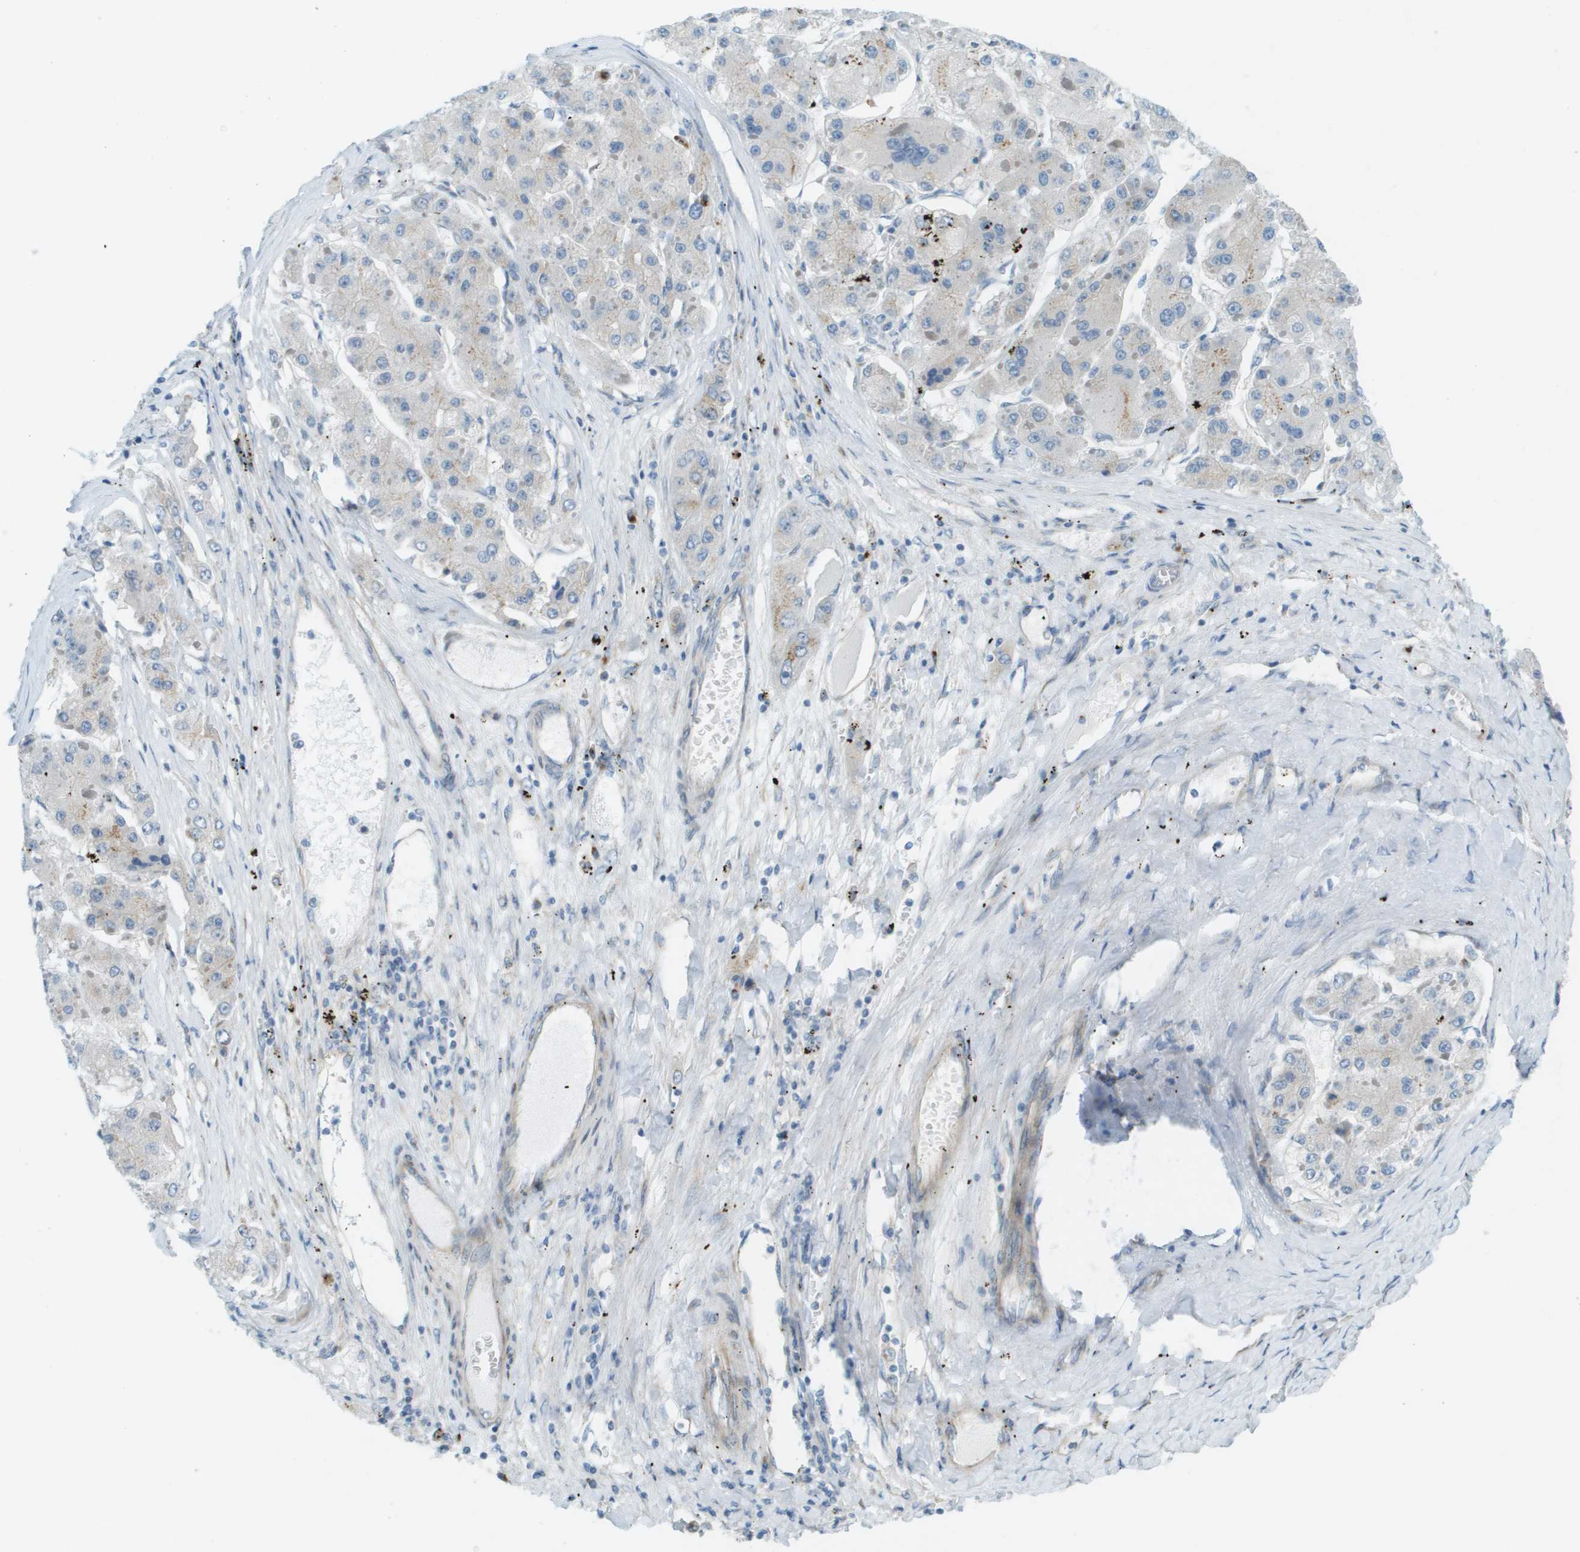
{"staining": {"intensity": "negative", "quantity": "none", "location": "none"}, "tissue": "liver cancer", "cell_type": "Tumor cells", "image_type": "cancer", "snomed": [{"axis": "morphology", "description": "Carcinoma, Hepatocellular, NOS"}, {"axis": "topography", "description": "Liver"}], "caption": "Tumor cells show no significant staining in hepatocellular carcinoma (liver).", "gene": "ACBD3", "patient": {"sex": "female", "age": 73}}